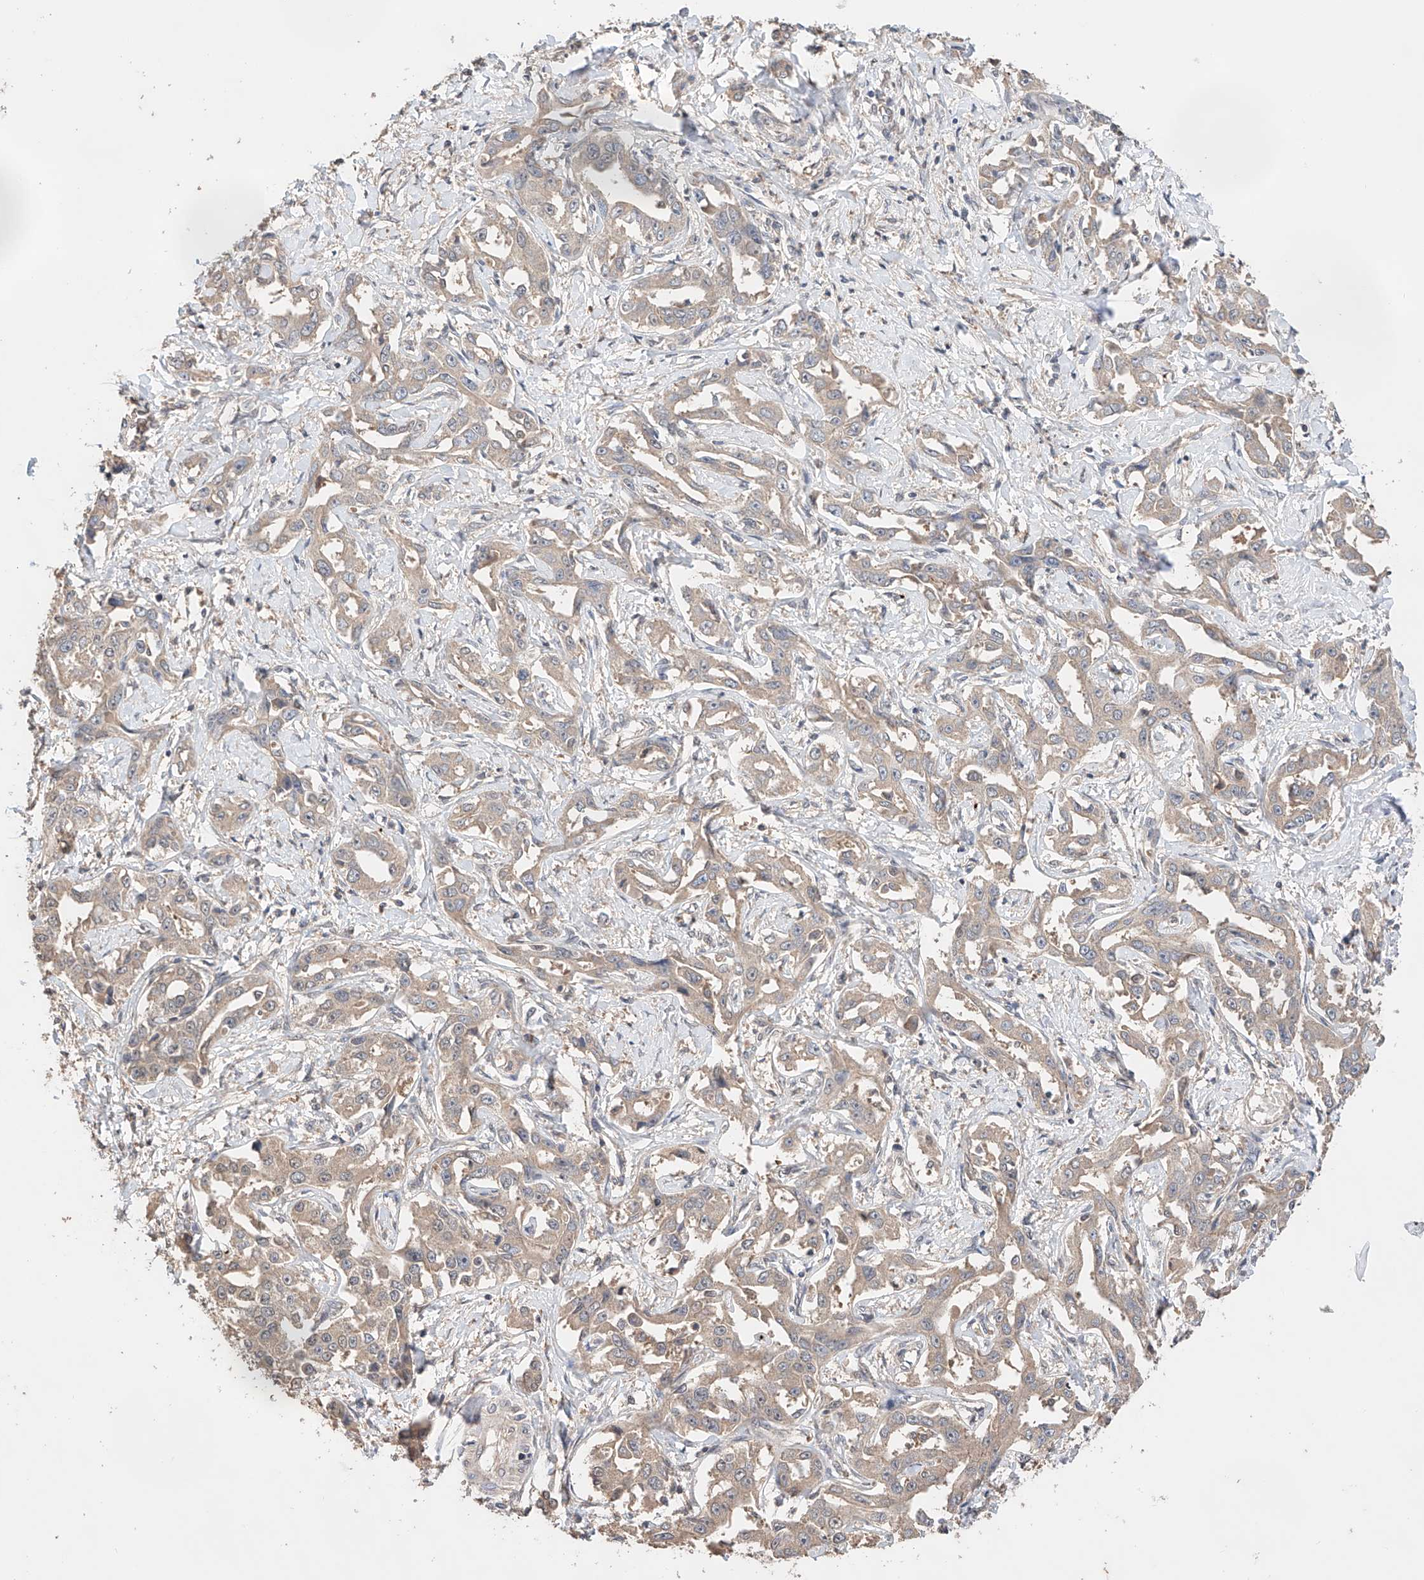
{"staining": {"intensity": "weak", "quantity": "<25%", "location": "cytoplasmic/membranous"}, "tissue": "liver cancer", "cell_type": "Tumor cells", "image_type": "cancer", "snomed": [{"axis": "morphology", "description": "Cholangiocarcinoma"}, {"axis": "topography", "description": "Liver"}], "caption": "This is an immunohistochemistry micrograph of human cholangiocarcinoma (liver). There is no staining in tumor cells.", "gene": "ZFHX2", "patient": {"sex": "male", "age": 59}}